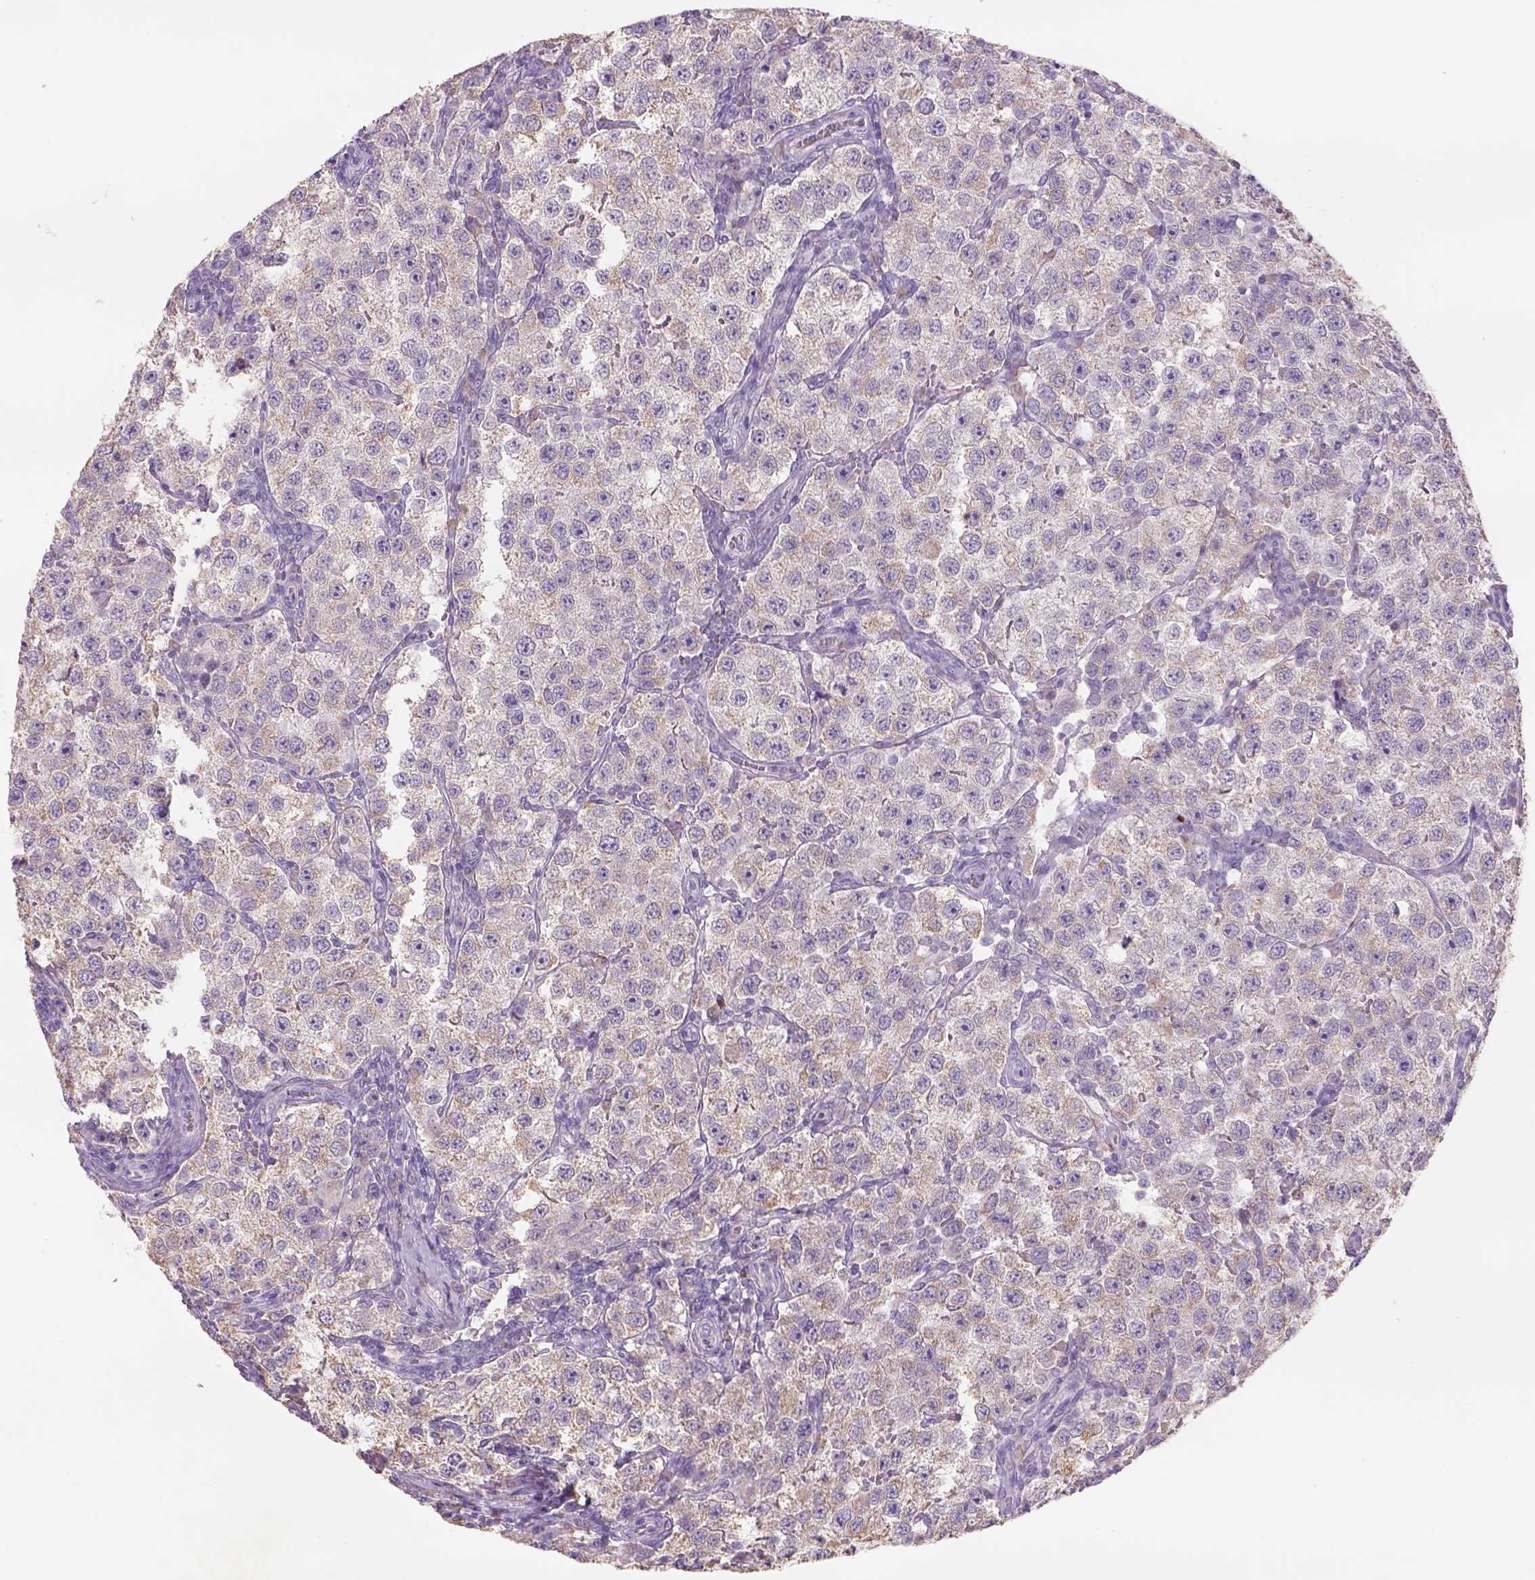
{"staining": {"intensity": "weak", "quantity": ">75%", "location": "cytoplasmic/membranous"}, "tissue": "testis cancer", "cell_type": "Tumor cells", "image_type": "cancer", "snomed": [{"axis": "morphology", "description": "Seminoma, NOS"}, {"axis": "topography", "description": "Testis"}], "caption": "Testis cancer (seminoma) tissue shows weak cytoplasmic/membranous staining in approximately >75% of tumor cells, visualized by immunohistochemistry.", "gene": "NAALAD2", "patient": {"sex": "male", "age": 37}}